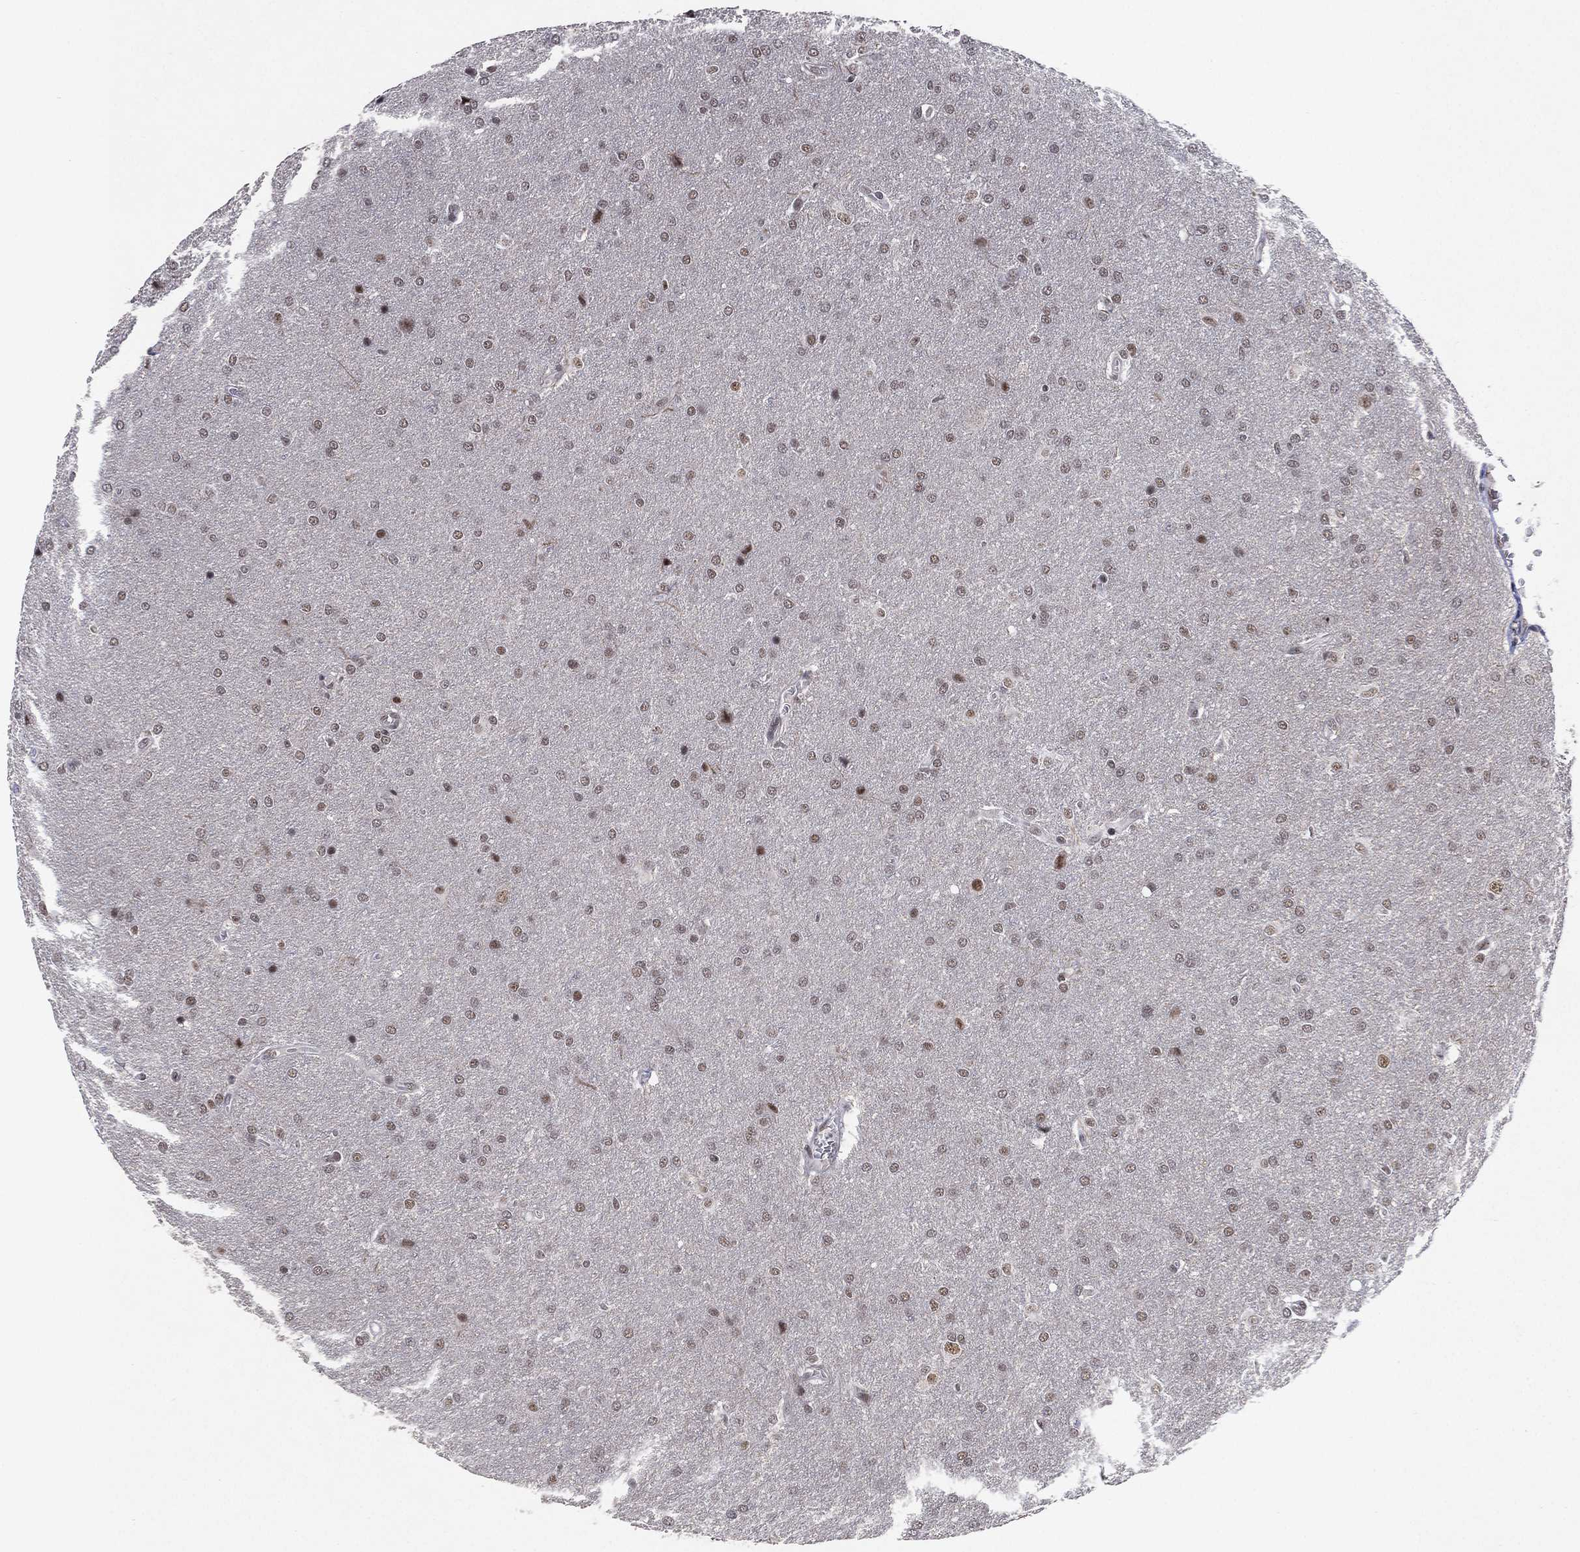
{"staining": {"intensity": "weak", "quantity": "<25%", "location": "nuclear"}, "tissue": "glioma", "cell_type": "Tumor cells", "image_type": "cancer", "snomed": [{"axis": "morphology", "description": "Glioma, malignant, Low grade"}, {"axis": "topography", "description": "Brain"}], "caption": "The photomicrograph displays no staining of tumor cells in malignant glioma (low-grade).", "gene": "DGCR8", "patient": {"sex": "female", "age": 32}}